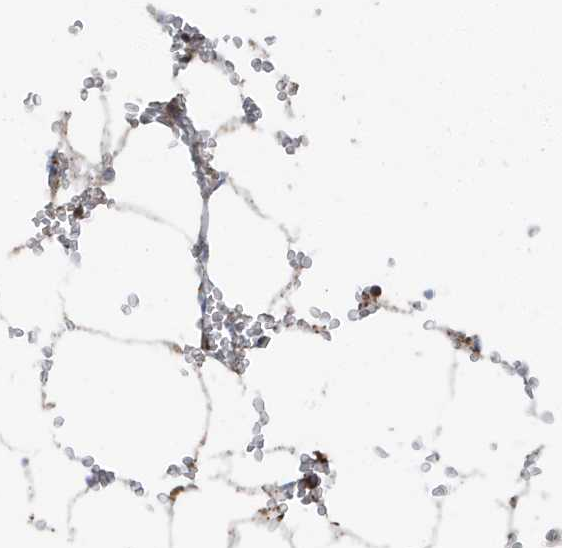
{"staining": {"intensity": "moderate", "quantity": "<25%", "location": "cytoplasmic/membranous"}, "tissue": "bone marrow", "cell_type": "Hematopoietic cells", "image_type": "normal", "snomed": [{"axis": "morphology", "description": "Normal tissue, NOS"}, {"axis": "topography", "description": "Bone marrow"}], "caption": "An image showing moderate cytoplasmic/membranous staining in about <25% of hematopoietic cells in normal bone marrow, as visualized by brown immunohistochemical staining.", "gene": "RAB11FIP3", "patient": {"sex": "male", "age": 70}}